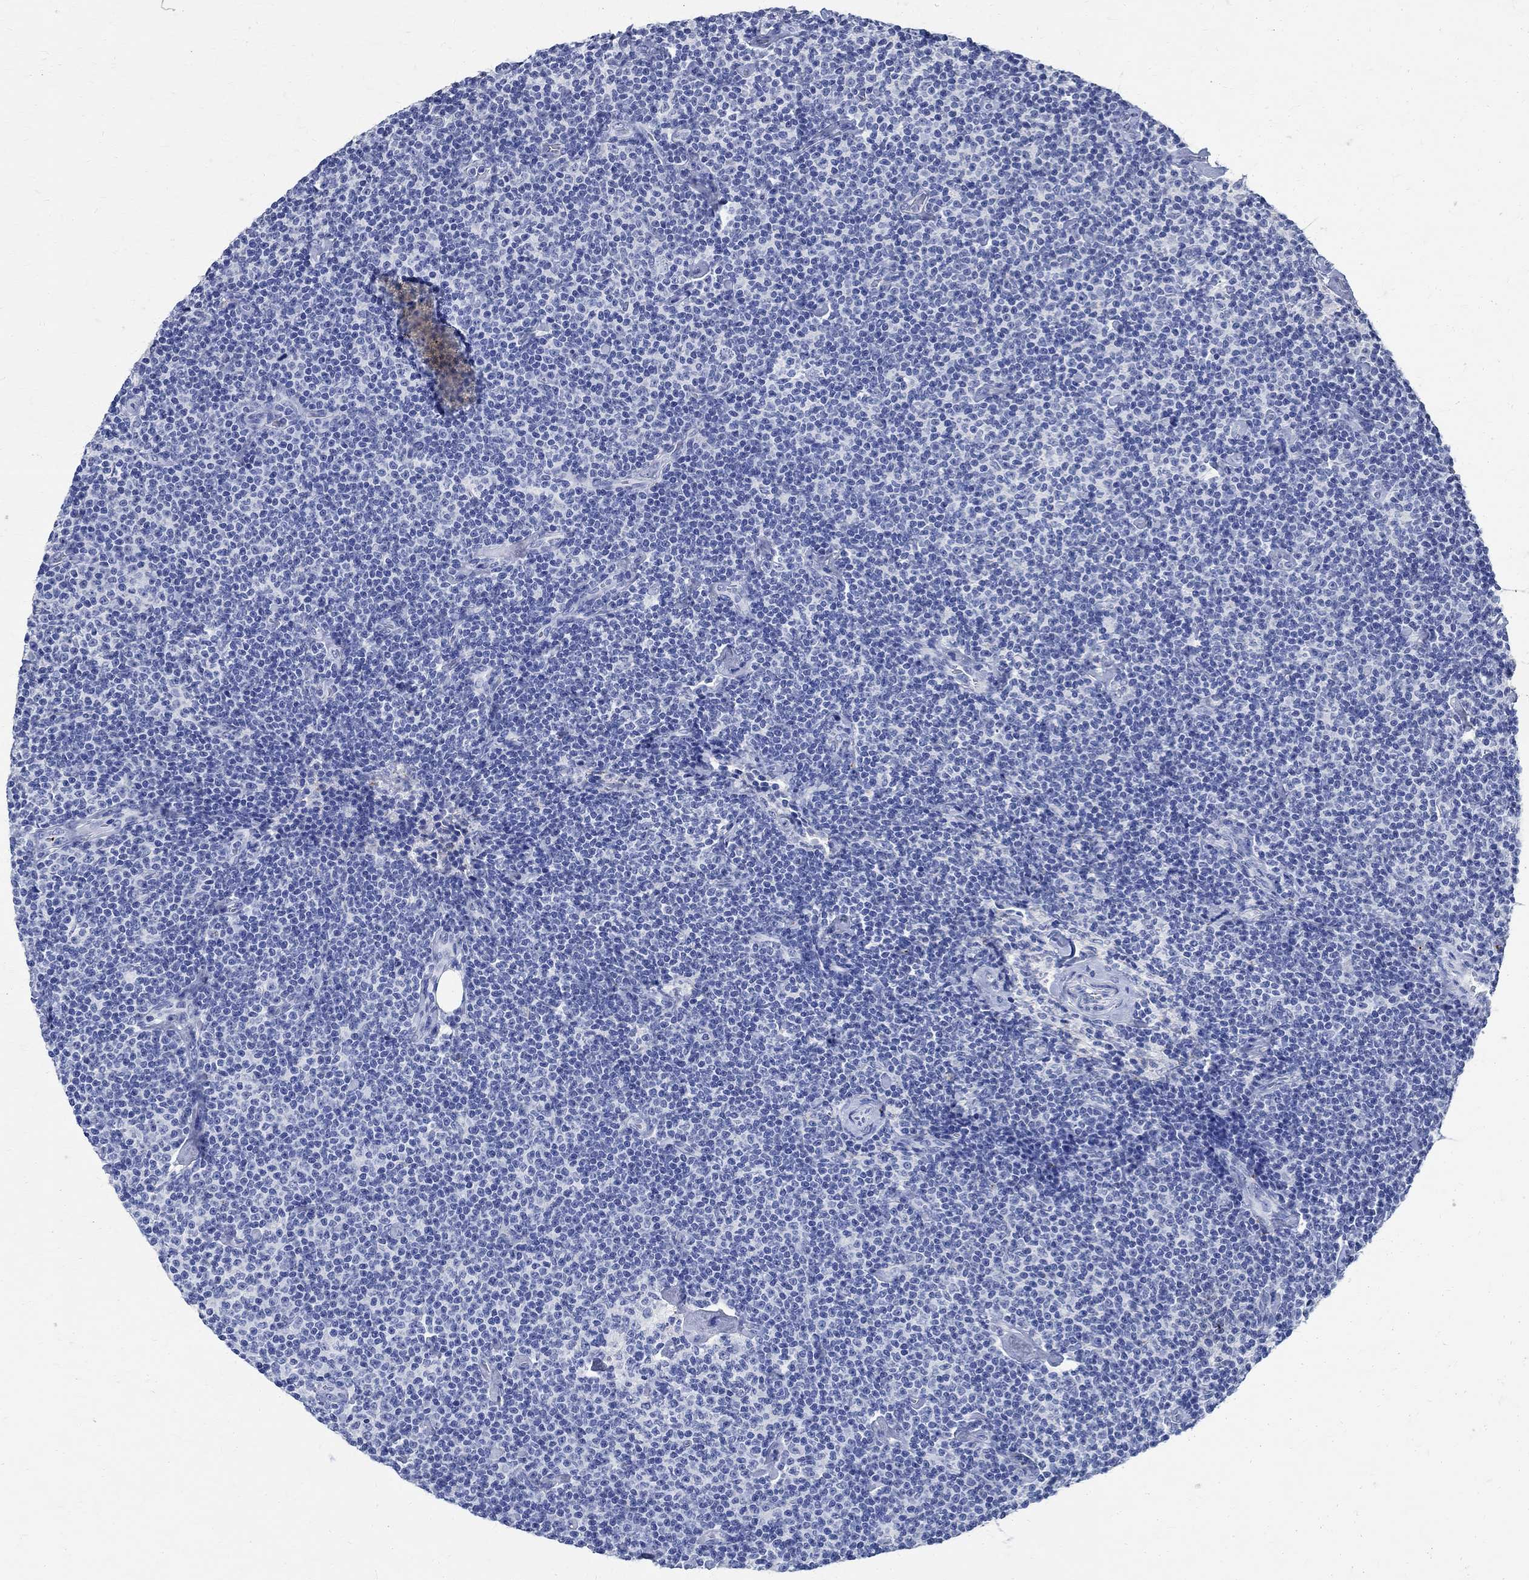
{"staining": {"intensity": "negative", "quantity": "none", "location": "none"}, "tissue": "lymphoma", "cell_type": "Tumor cells", "image_type": "cancer", "snomed": [{"axis": "morphology", "description": "Malignant lymphoma, non-Hodgkin's type, Low grade"}, {"axis": "topography", "description": "Lymph node"}], "caption": "Immunohistochemistry (IHC) image of lymphoma stained for a protein (brown), which demonstrates no positivity in tumor cells.", "gene": "TMEM221", "patient": {"sex": "male", "age": 81}}